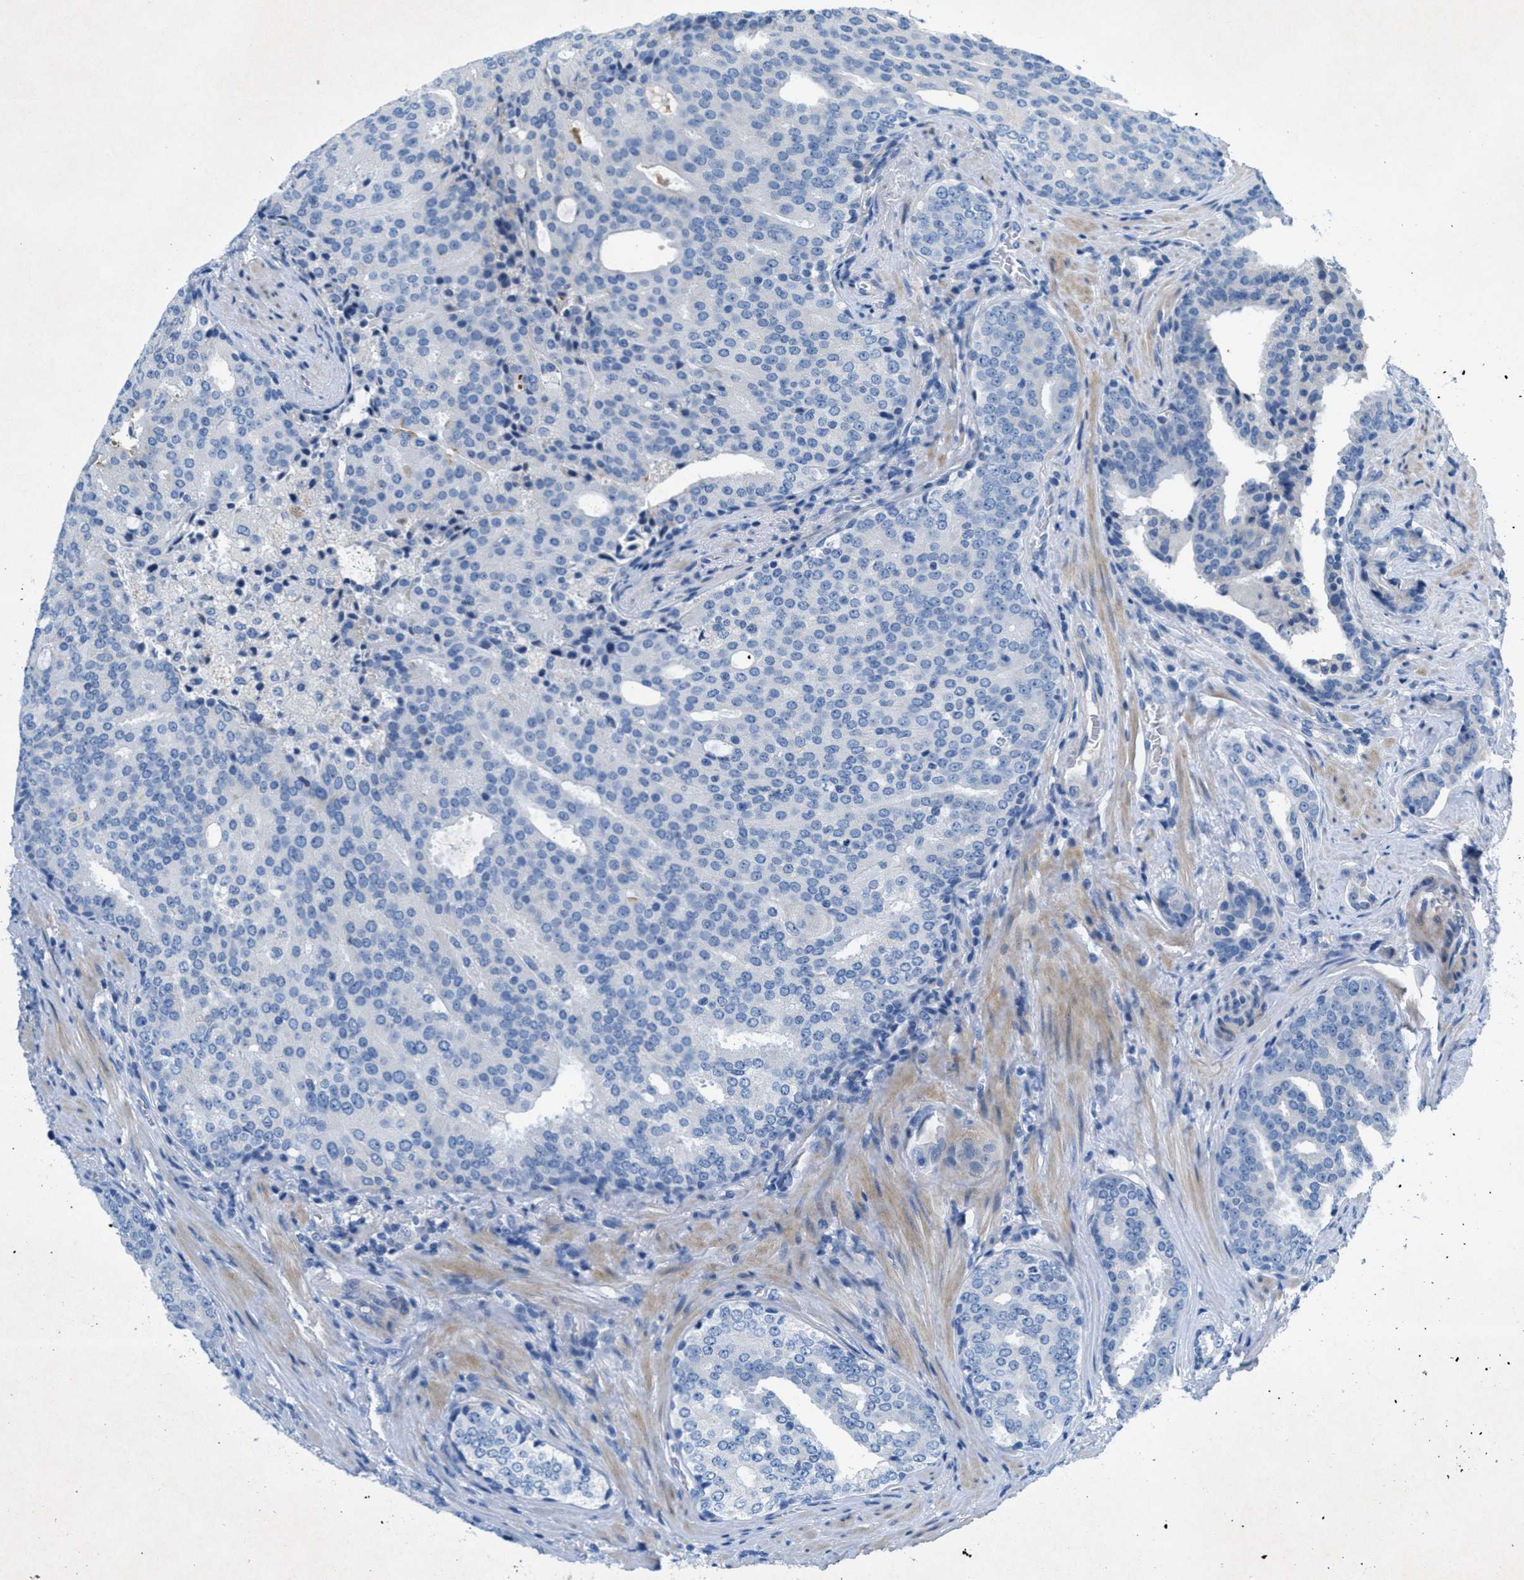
{"staining": {"intensity": "negative", "quantity": "none", "location": "none"}, "tissue": "prostate cancer", "cell_type": "Tumor cells", "image_type": "cancer", "snomed": [{"axis": "morphology", "description": "Adenocarcinoma, High grade"}, {"axis": "topography", "description": "Prostate"}], "caption": "An immunohistochemistry histopathology image of prostate cancer is shown. There is no staining in tumor cells of prostate cancer.", "gene": "GALNT17", "patient": {"sex": "male", "age": 71}}